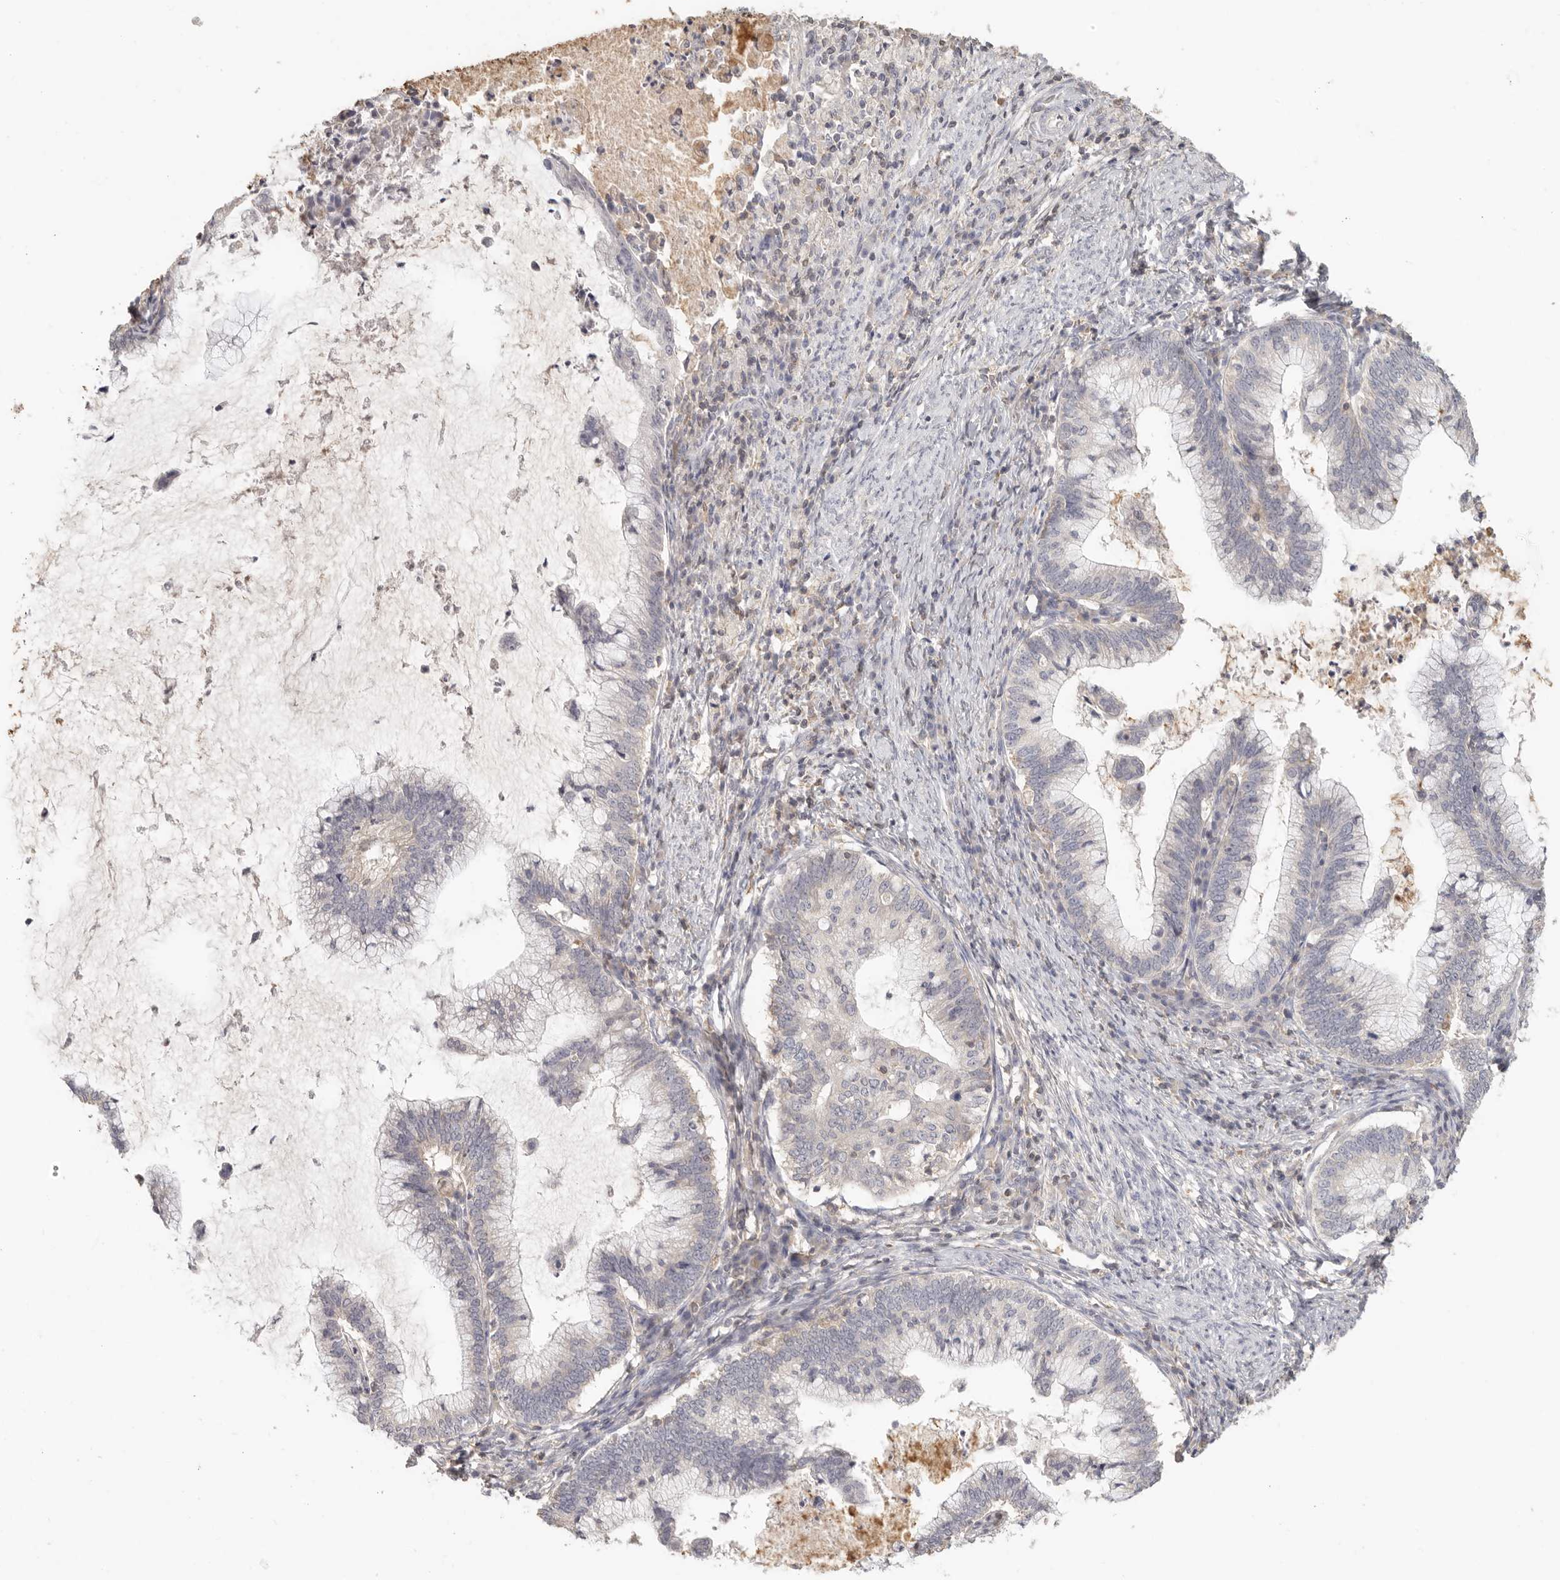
{"staining": {"intensity": "negative", "quantity": "none", "location": "none"}, "tissue": "cervical cancer", "cell_type": "Tumor cells", "image_type": "cancer", "snomed": [{"axis": "morphology", "description": "Adenocarcinoma, NOS"}, {"axis": "topography", "description": "Cervix"}], "caption": "This histopathology image is of adenocarcinoma (cervical) stained with immunohistochemistry (IHC) to label a protein in brown with the nuclei are counter-stained blue. There is no positivity in tumor cells.", "gene": "CSK", "patient": {"sex": "female", "age": 36}}